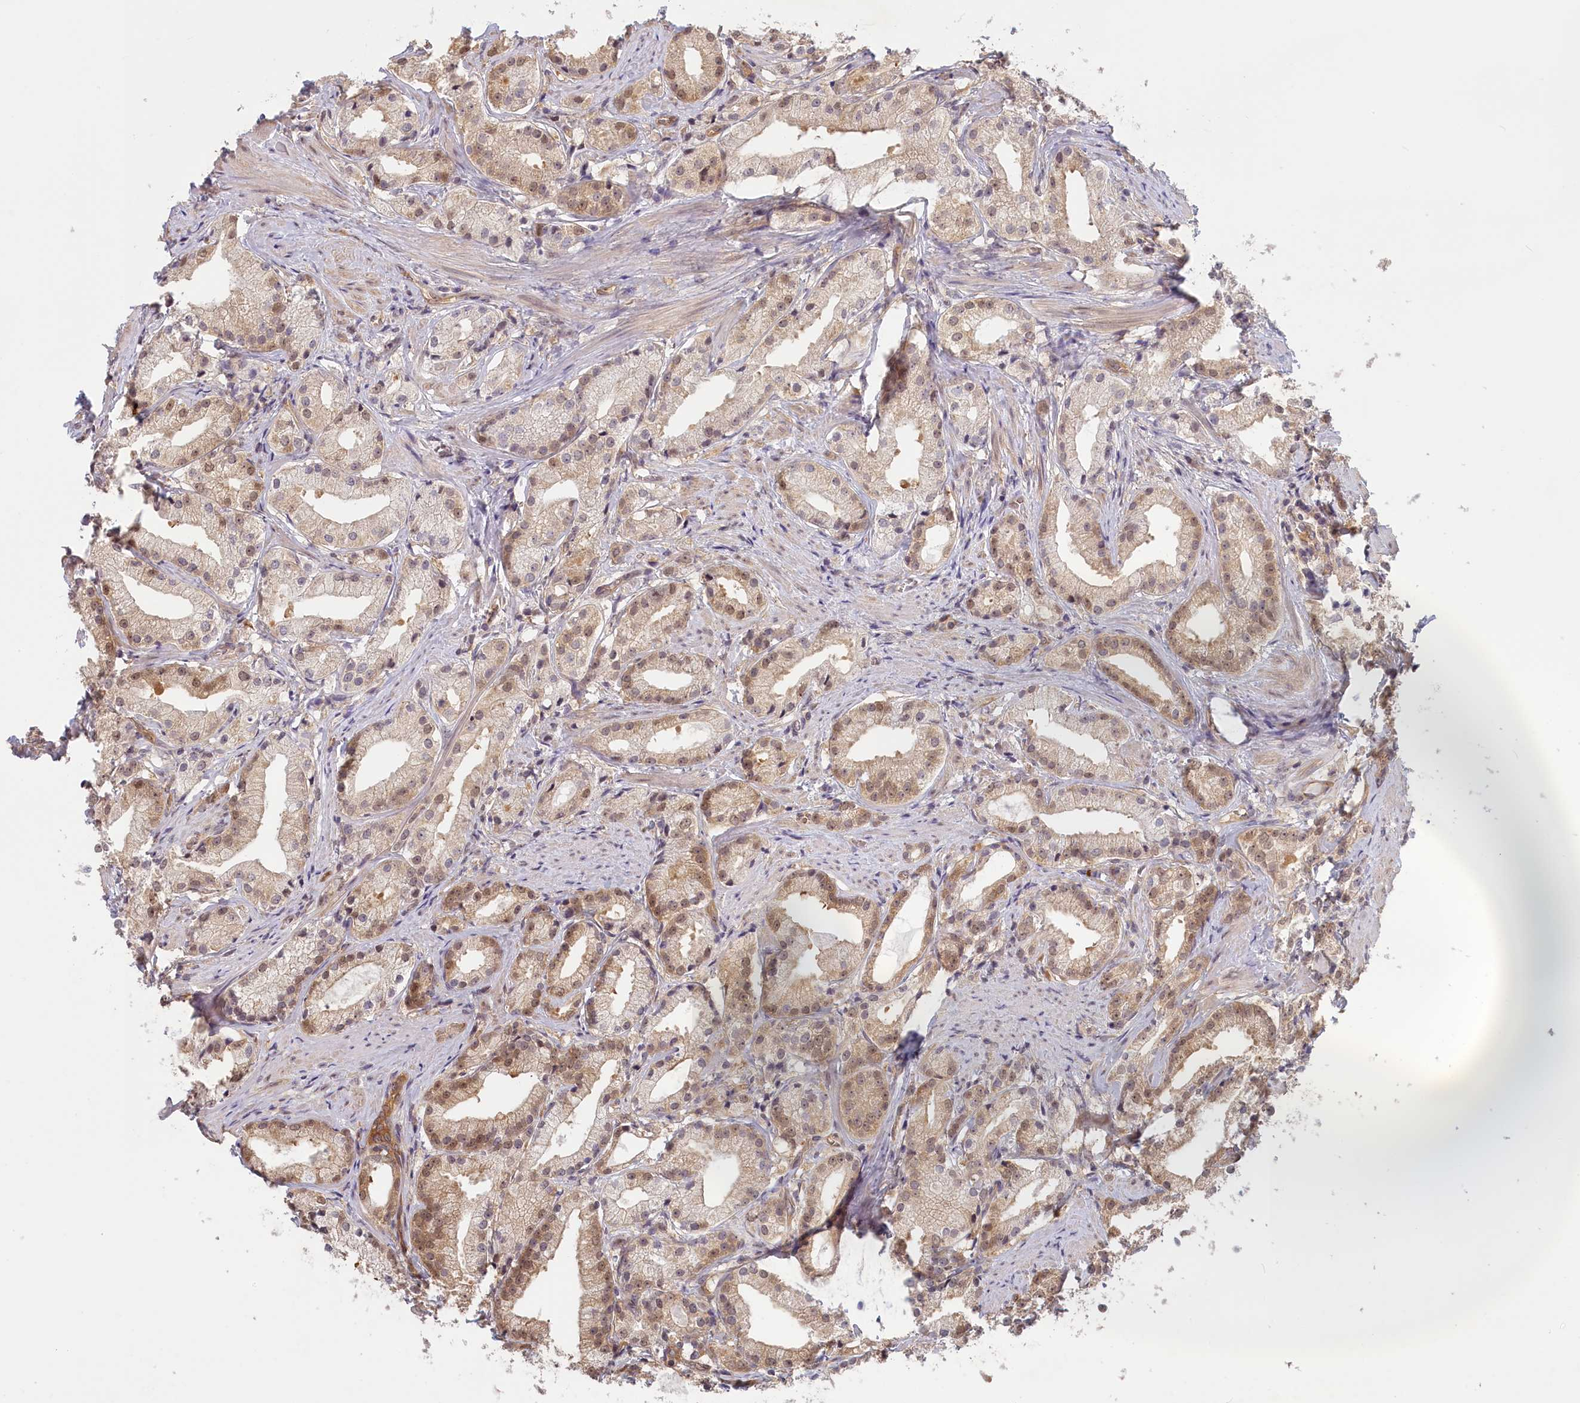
{"staining": {"intensity": "moderate", "quantity": "25%-75%", "location": "cytoplasmic/membranous,nuclear"}, "tissue": "prostate cancer", "cell_type": "Tumor cells", "image_type": "cancer", "snomed": [{"axis": "morphology", "description": "Adenocarcinoma, Low grade"}, {"axis": "topography", "description": "Prostate"}], "caption": "This image displays low-grade adenocarcinoma (prostate) stained with immunohistochemistry (IHC) to label a protein in brown. The cytoplasmic/membranous and nuclear of tumor cells show moderate positivity for the protein. Nuclei are counter-stained blue.", "gene": "C19orf44", "patient": {"sex": "male", "age": 57}}